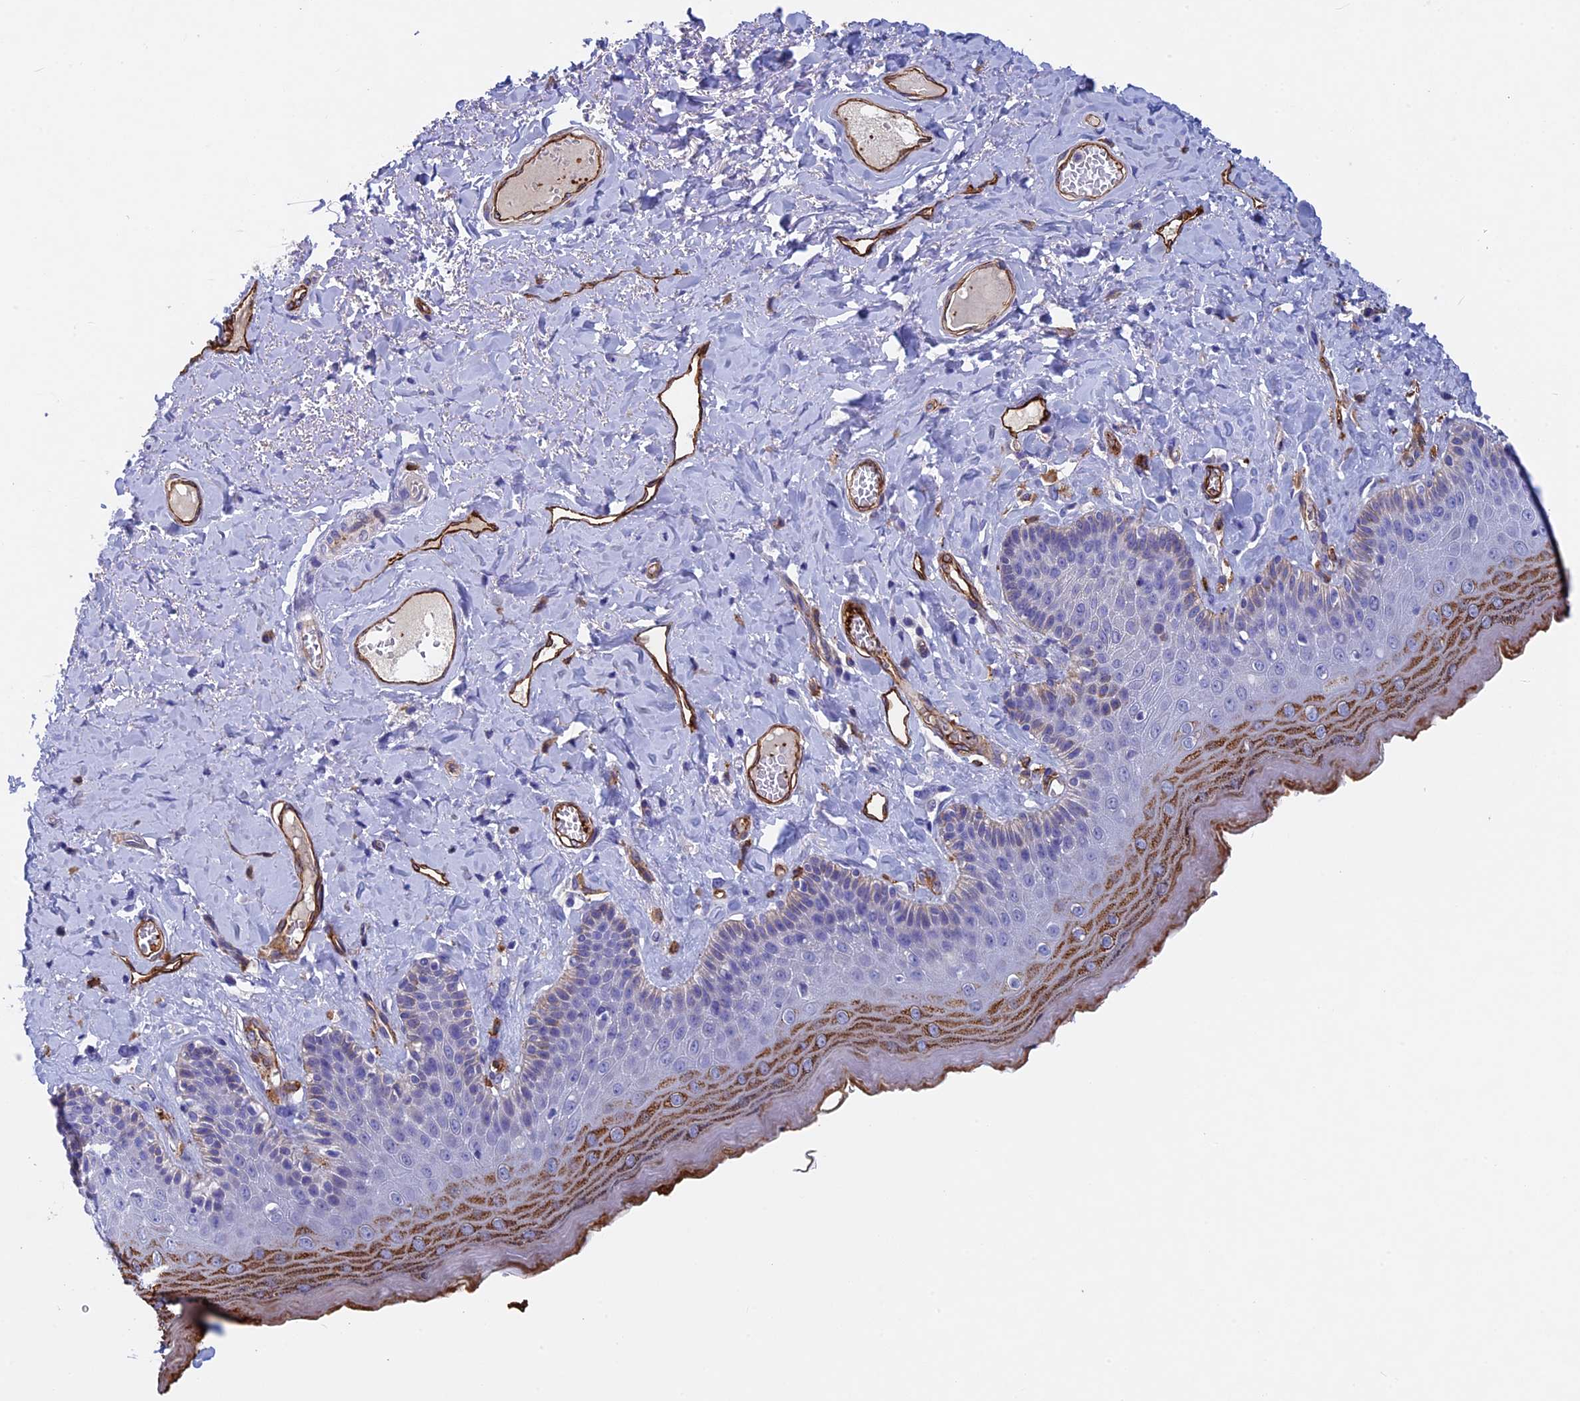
{"staining": {"intensity": "moderate", "quantity": "<25%", "location": "cytoplasmic/membranous"}, "tissue": "skin", "cell_type": "Epidermal cells", "image_type": "normal", "snomed": [{"axis": "morphology", "description": "Normal tissue, NOS"}, {"axis": "topography", "description": "Anal"}], "caption": "Skin stained with DAB IHC displays low levels of moderate cytoplasmic/membranous staining in approximately <25% of epidermal cells.", "gene": "INSYN1", "patient": {"sex": "male", "age": 69}}